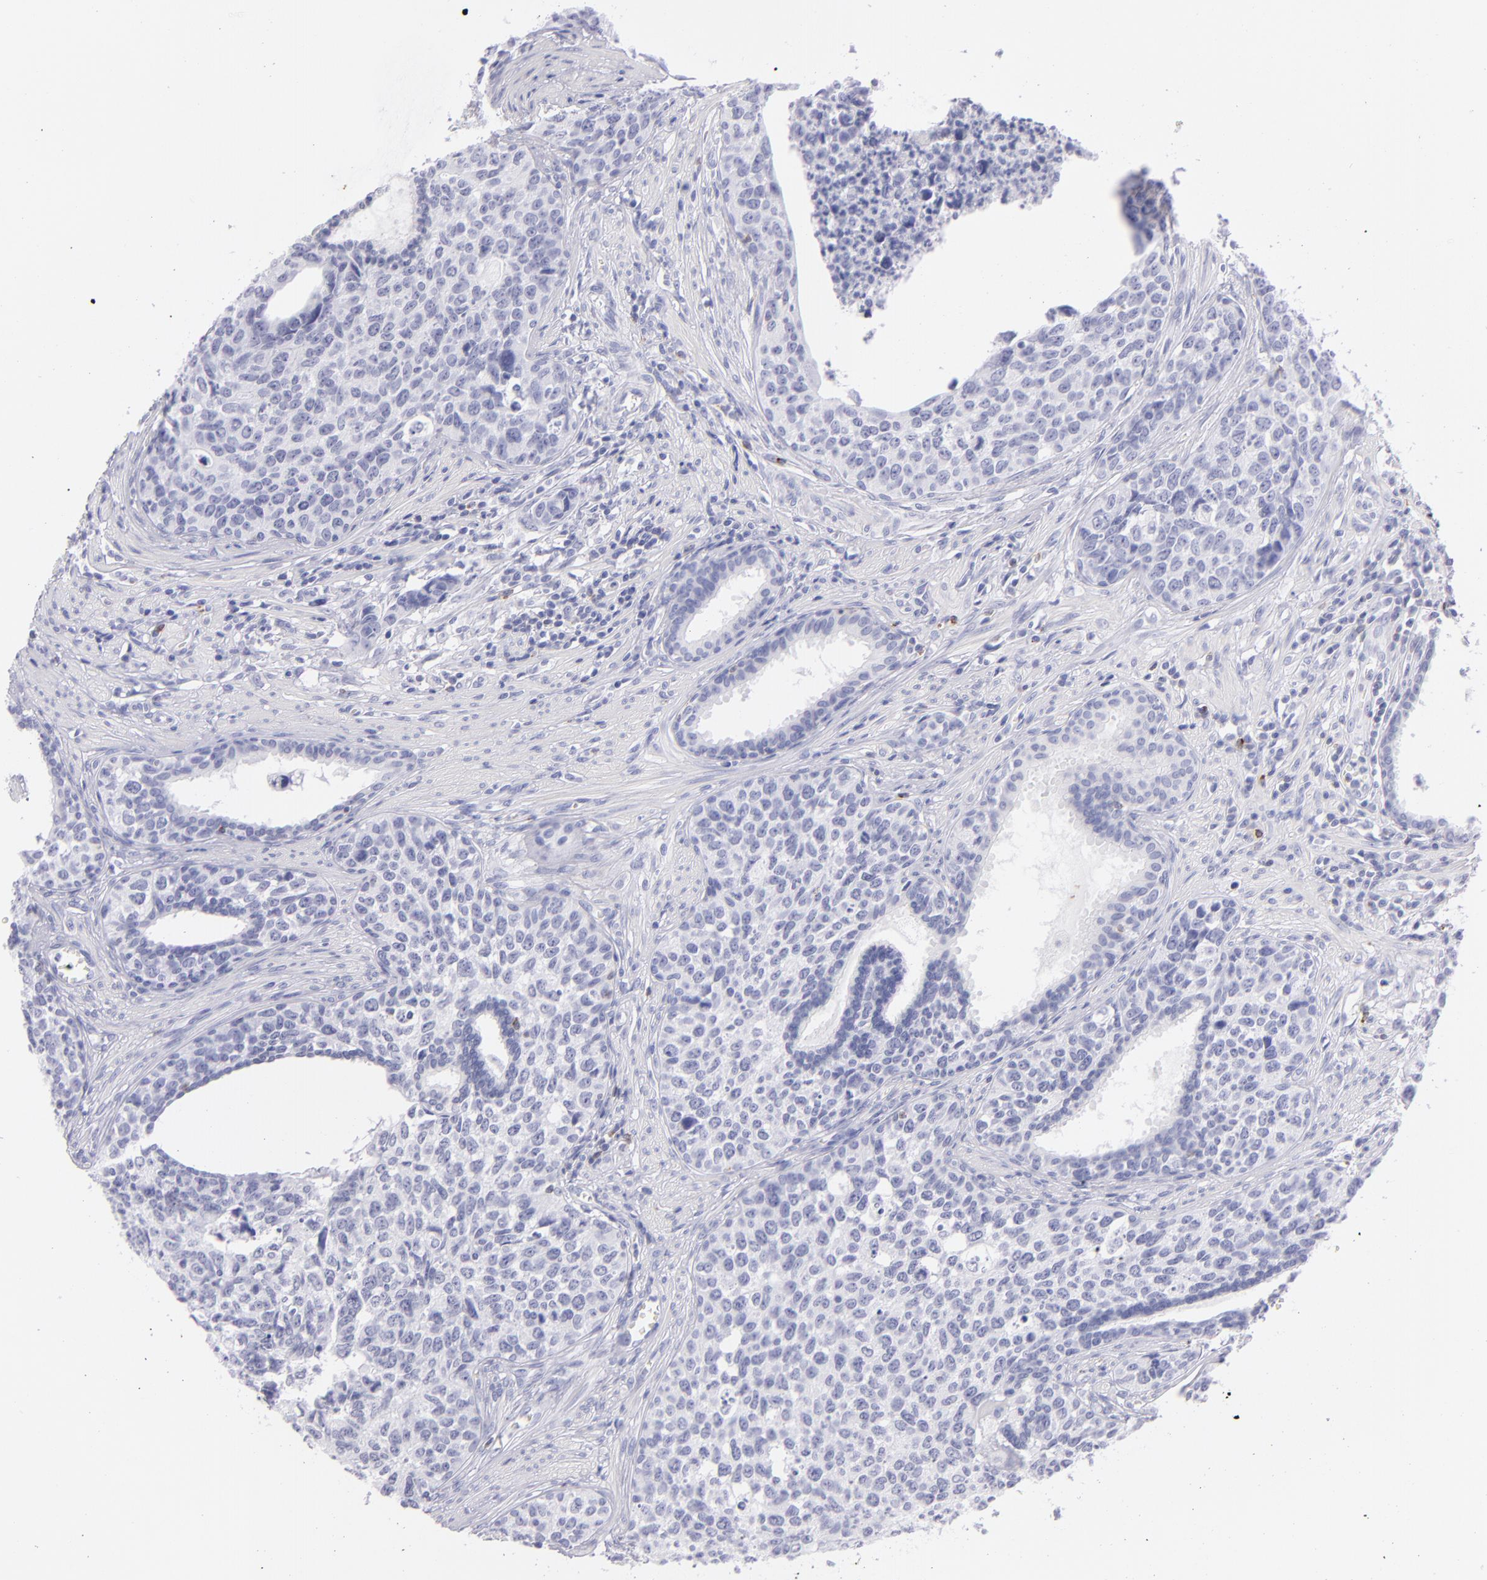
{"staining": {"intensity": "negative", "quantity": "none", "location": "none"}, "tissue": "urothelial cancer", "cell_type": "Tumor cells", "image_type": "cancer", "snomed": [{"axis": "morphology", "description": "Urothelial carcinoma, High grade"}, {"axis": "topography", "description": "Urinary bladder"}], "caption": "High power microscopy histopathology image of an immunohistochemistry (IHC) image of urothelial carcinoma (high-grade), revealing no significant positivity in tumor cells.", "gene": "PRF1", "patient": {"sex": "male", "age": 81}}